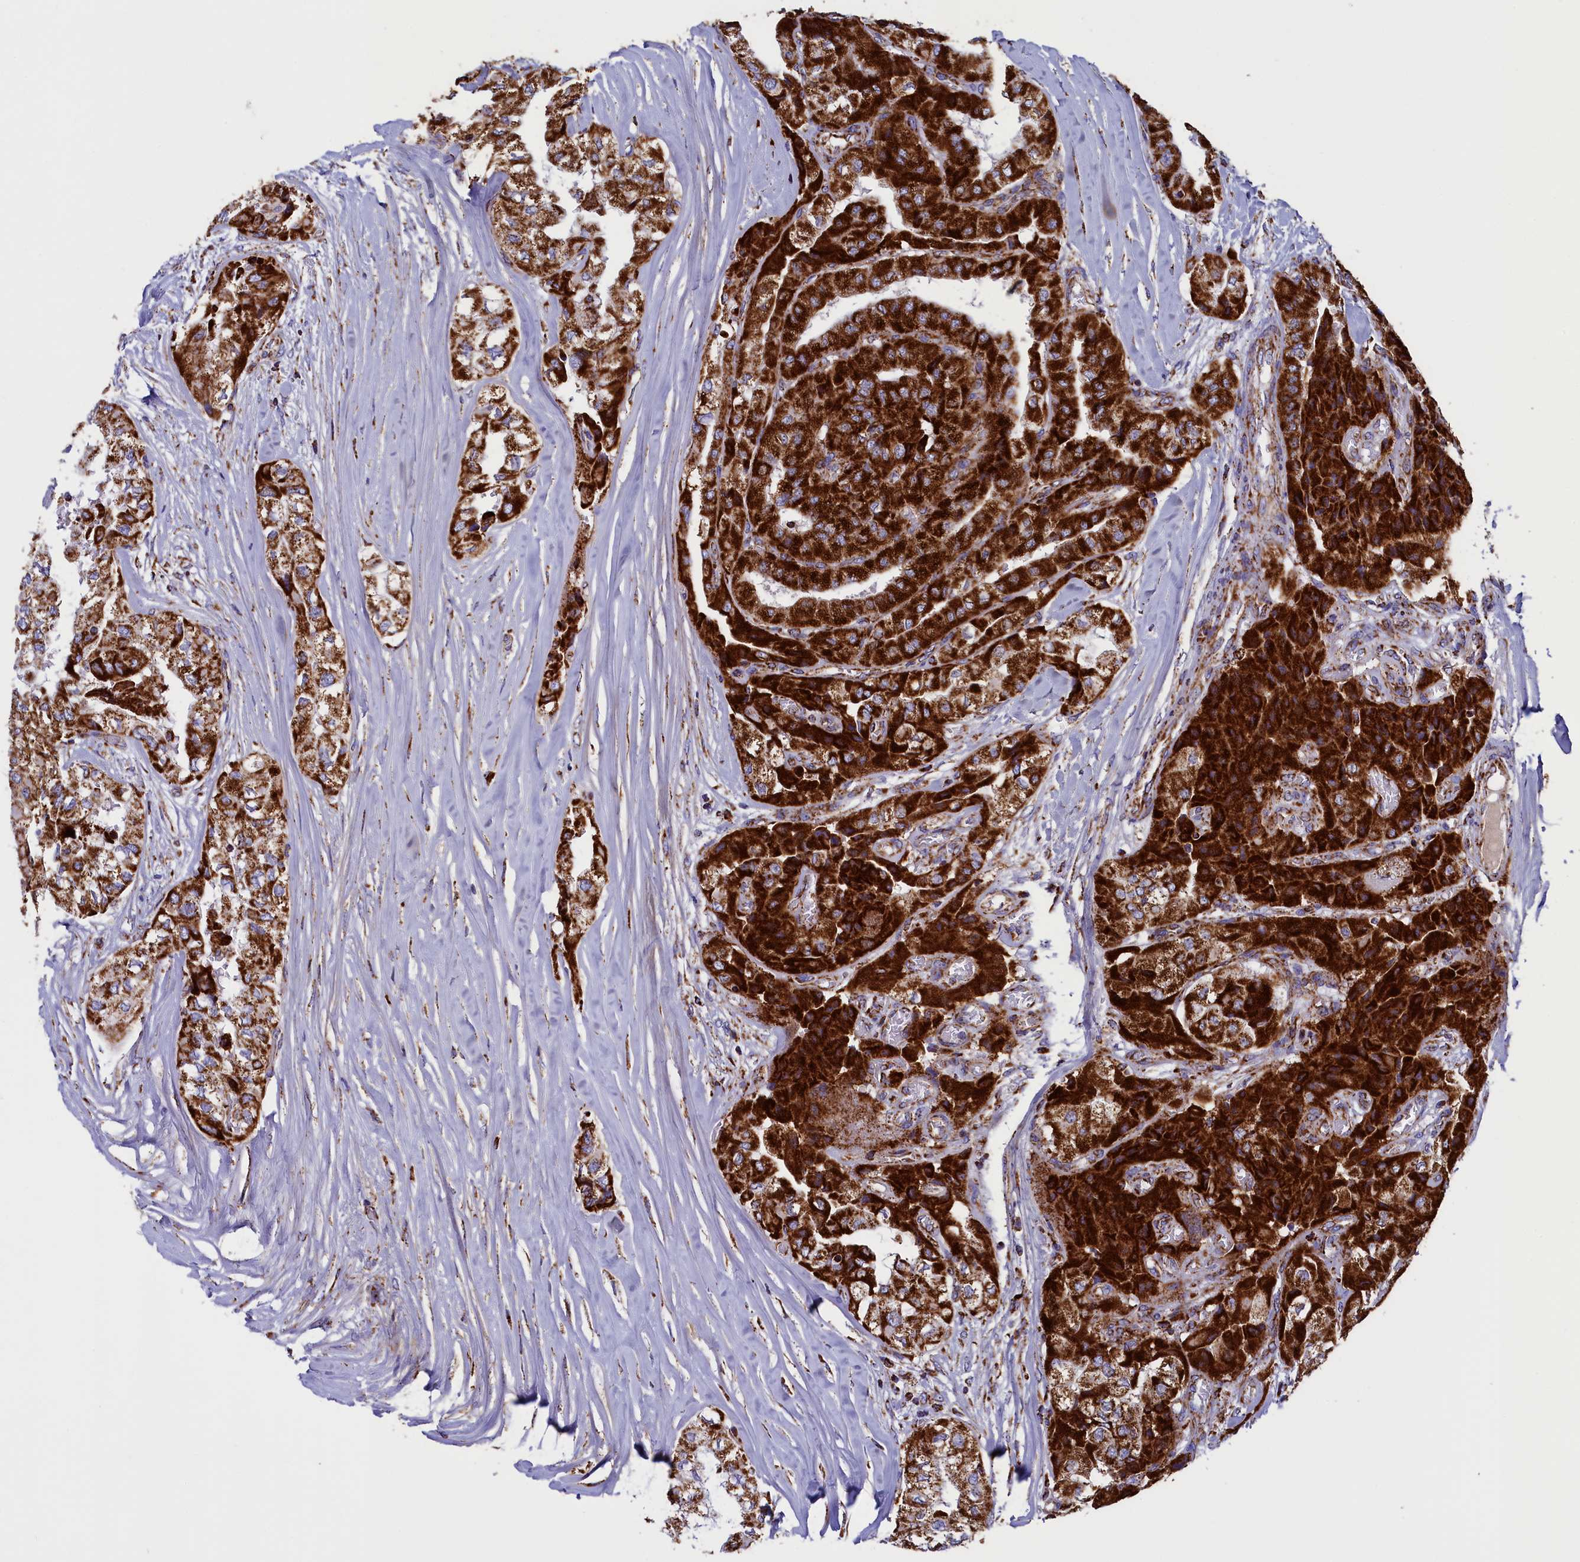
{"staining": {"intensity": "strong", "quantity": ">75%", "location": "cytoplasmic/membranous"}, "tissue": "thyroid cancer", "cell_type": "Tumor cells", "image_type": "cancer", "snomed": [{"axis": "morphology", "description": "Papillary adenocarcinoma, NOS"}, {"axis": "topography", "description": "Thyroid gland"}], "caption": "Human papillary adenocarcinoma (thyroid) stained with a protein marker reveals strong staining in tumor cells.", "gene": "SLC39A3", "patient": {"sex": "female", "age": 59}}